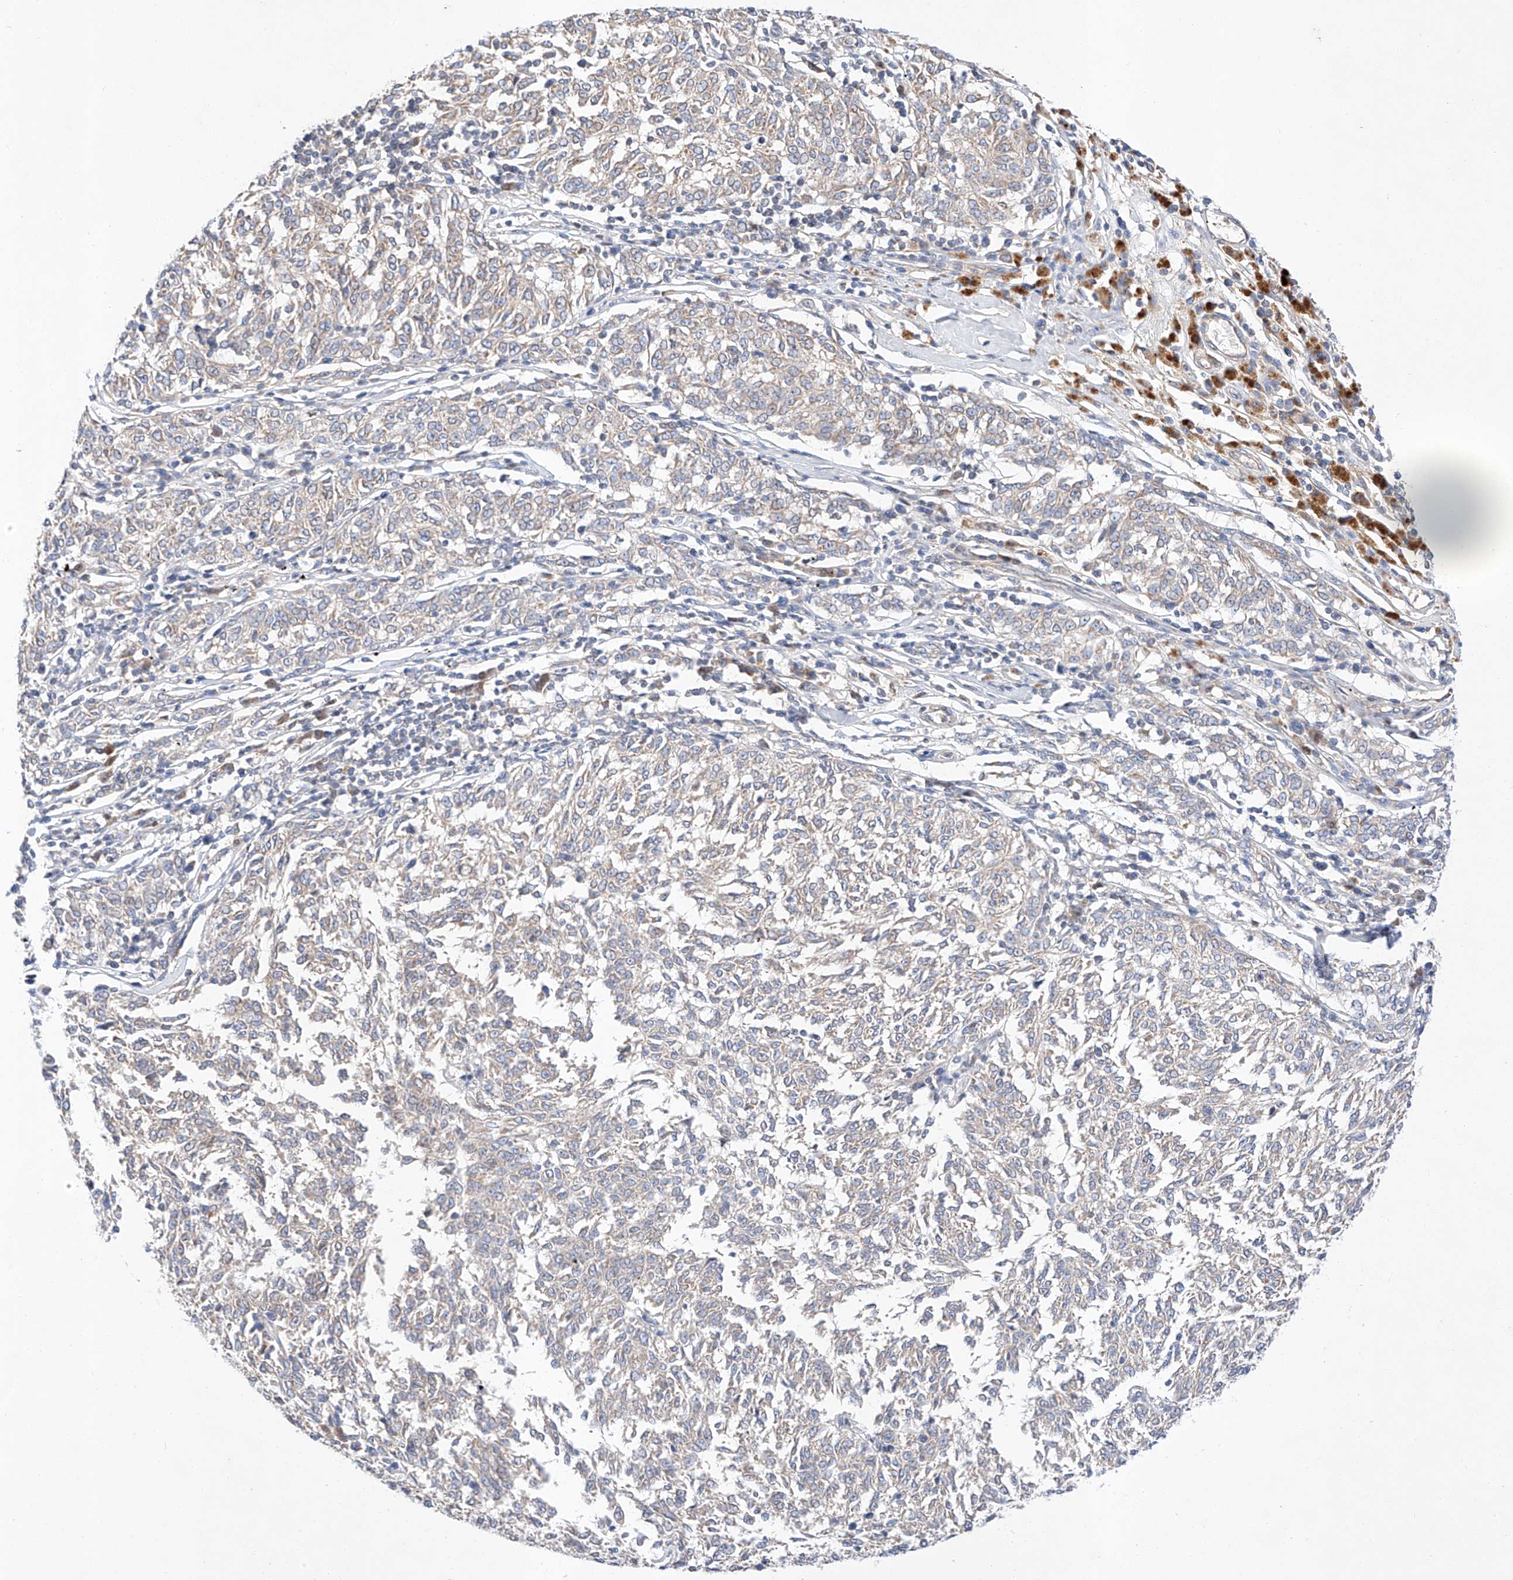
{"staining": {"intensity": "weak", "quantity": "25%-75%", "location": "cytoplasmic/membranous"}, "tissue": "melanoma", "cell_type": "Tumor cells", "image_type": "cancer", "snomed": [{"axis": "morphology", "description": "Malignant melanoma, NOS"}, {"axis": "topography", "description": "Skin"}], "caption": "Human melanoma stained with a protein marker demonstrates weak staining in tumor cells.", "gene": "C6orf118", "patient": {"sex": "female", "age": 72}}